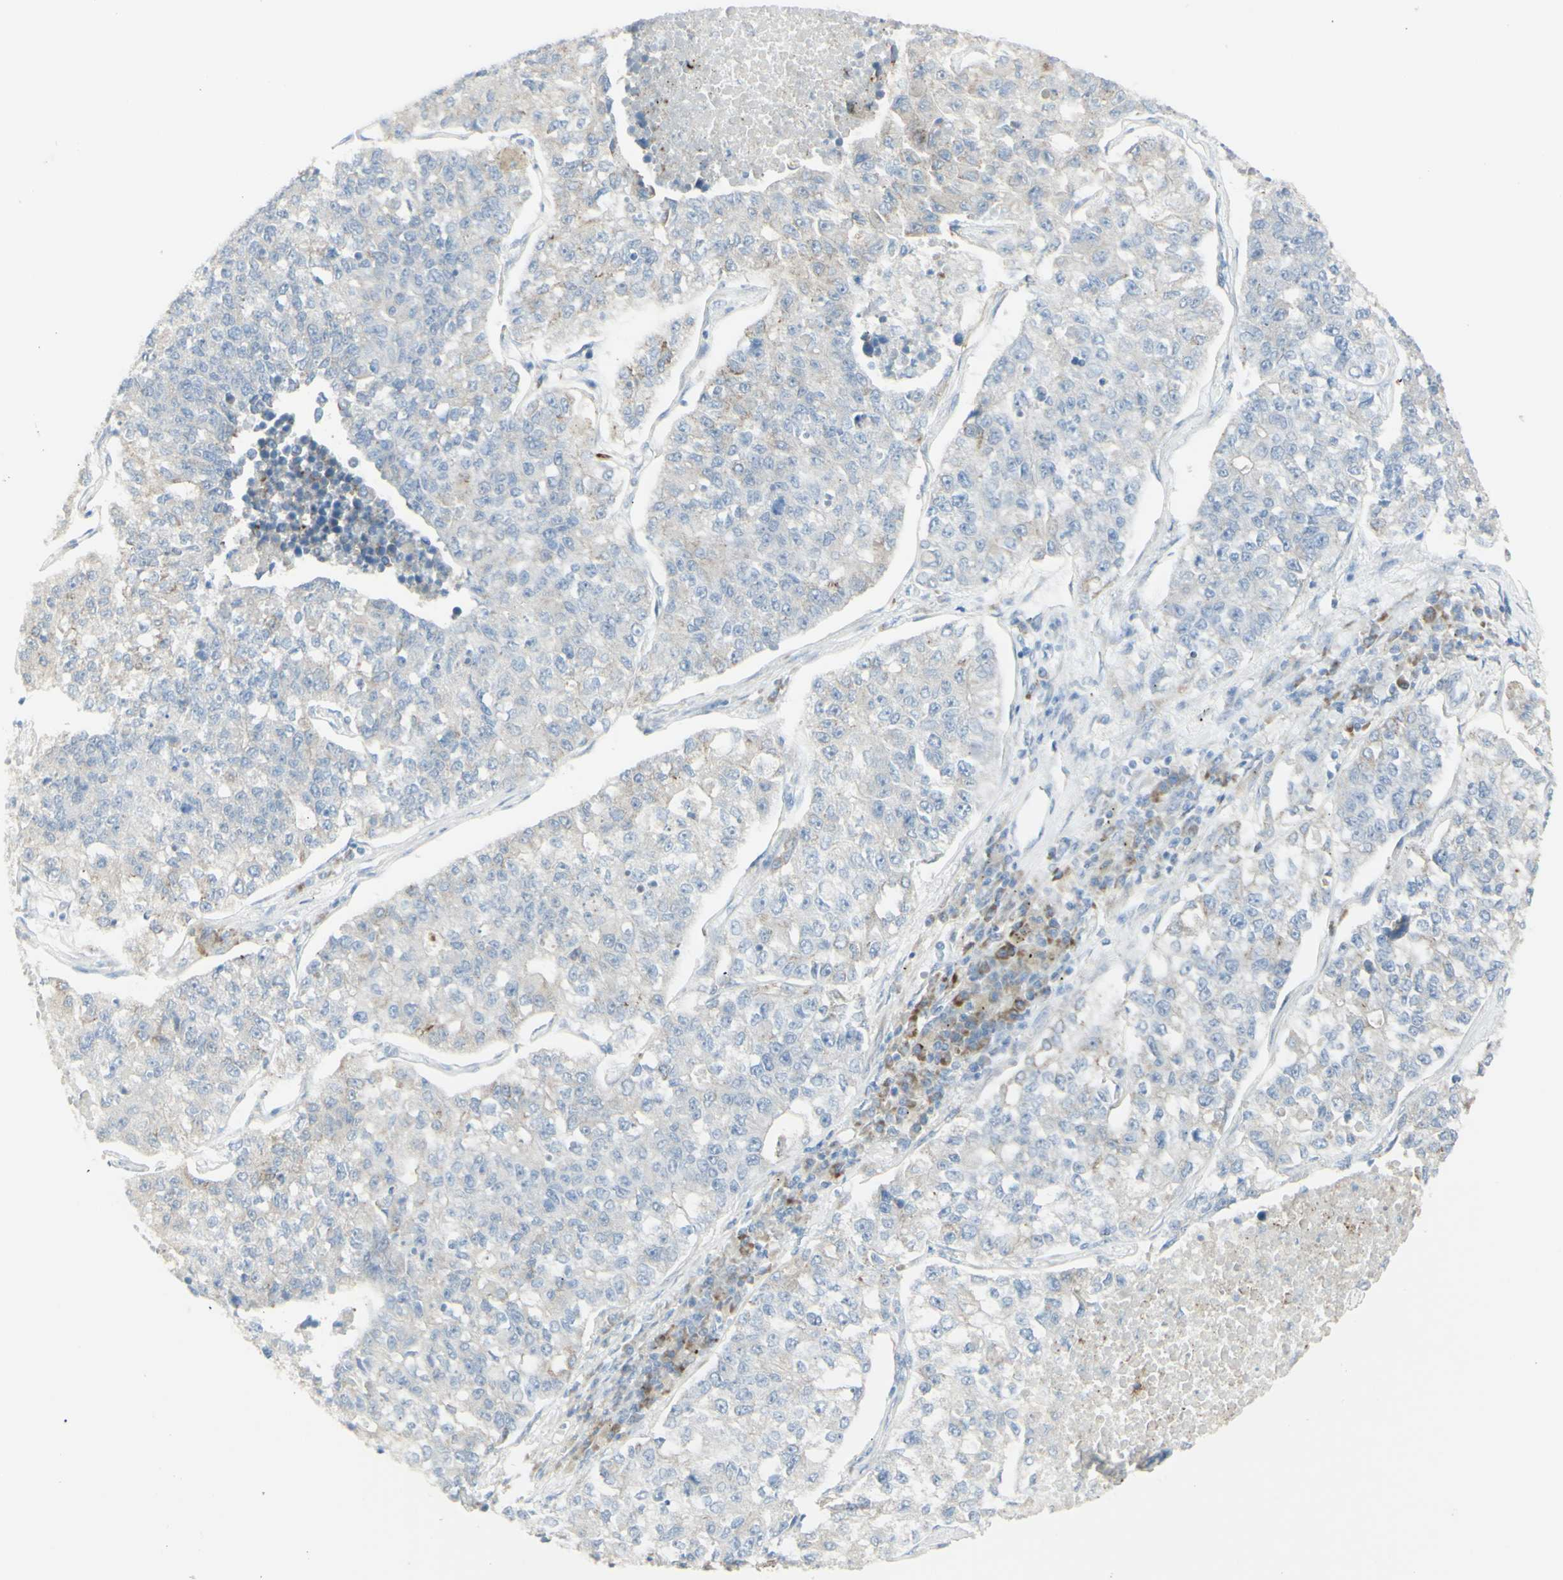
{"staining": {"intensity": "negative", "quantity": "none", "location": "none"}, "tissue": "lung cancer", "cell_type": "Tumor cells", "image_type": "cancer", "snomed": [{"axis": "morphology", "description": "Adenocarcinoma, NOS"}, {"axis": "topography", "description": "Lung"}], "caption": "A high-resolution image shows immunohistochemistry (IHC) staining of lung cancer (adenocarcinoma), which reveals no significant staining in tumor cells.", "gene": "NDST4", "patient": {"sex": "male", "age": 49}}